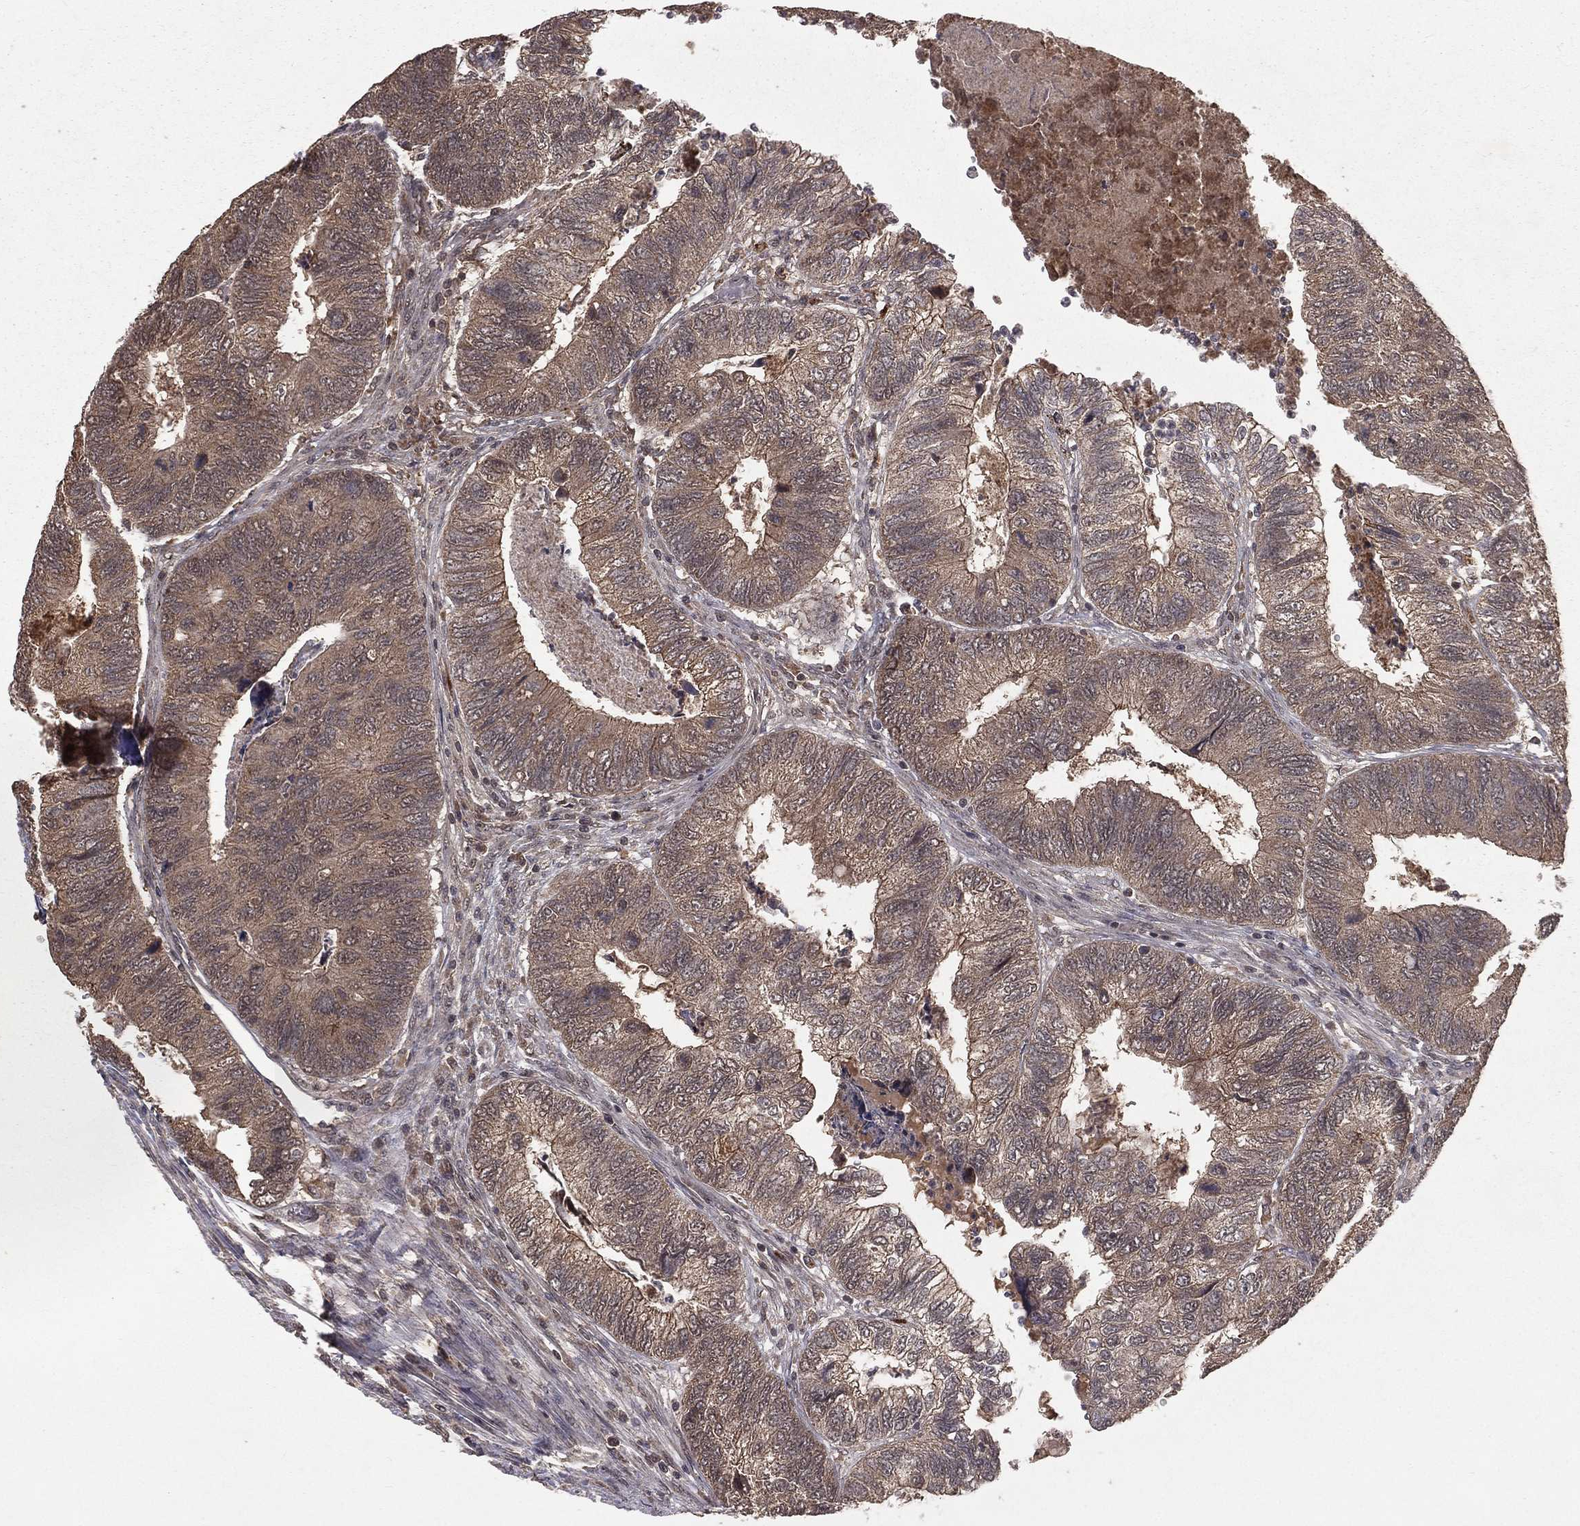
{"staining": {"intensity": "weak", "quantity": ">75%", "location": "cytoplasmic/membranous"}, "tissue": "colorectal cancer", "cell_type": "Tumor cells", "image_type": "cancer", "snomed": [{"axis": "morphology", "description": "Adenocarcinoma, NOS"}, {"axis": "topography", "description": "Colon"}], "caption": "Tumor cells display low levels of weak cytoplasmic/membranous expression in about >75% of cells in human colorectal cancer.", "gene": "ZDHHC15", "patient": {"sex": "female", "age": 67}}